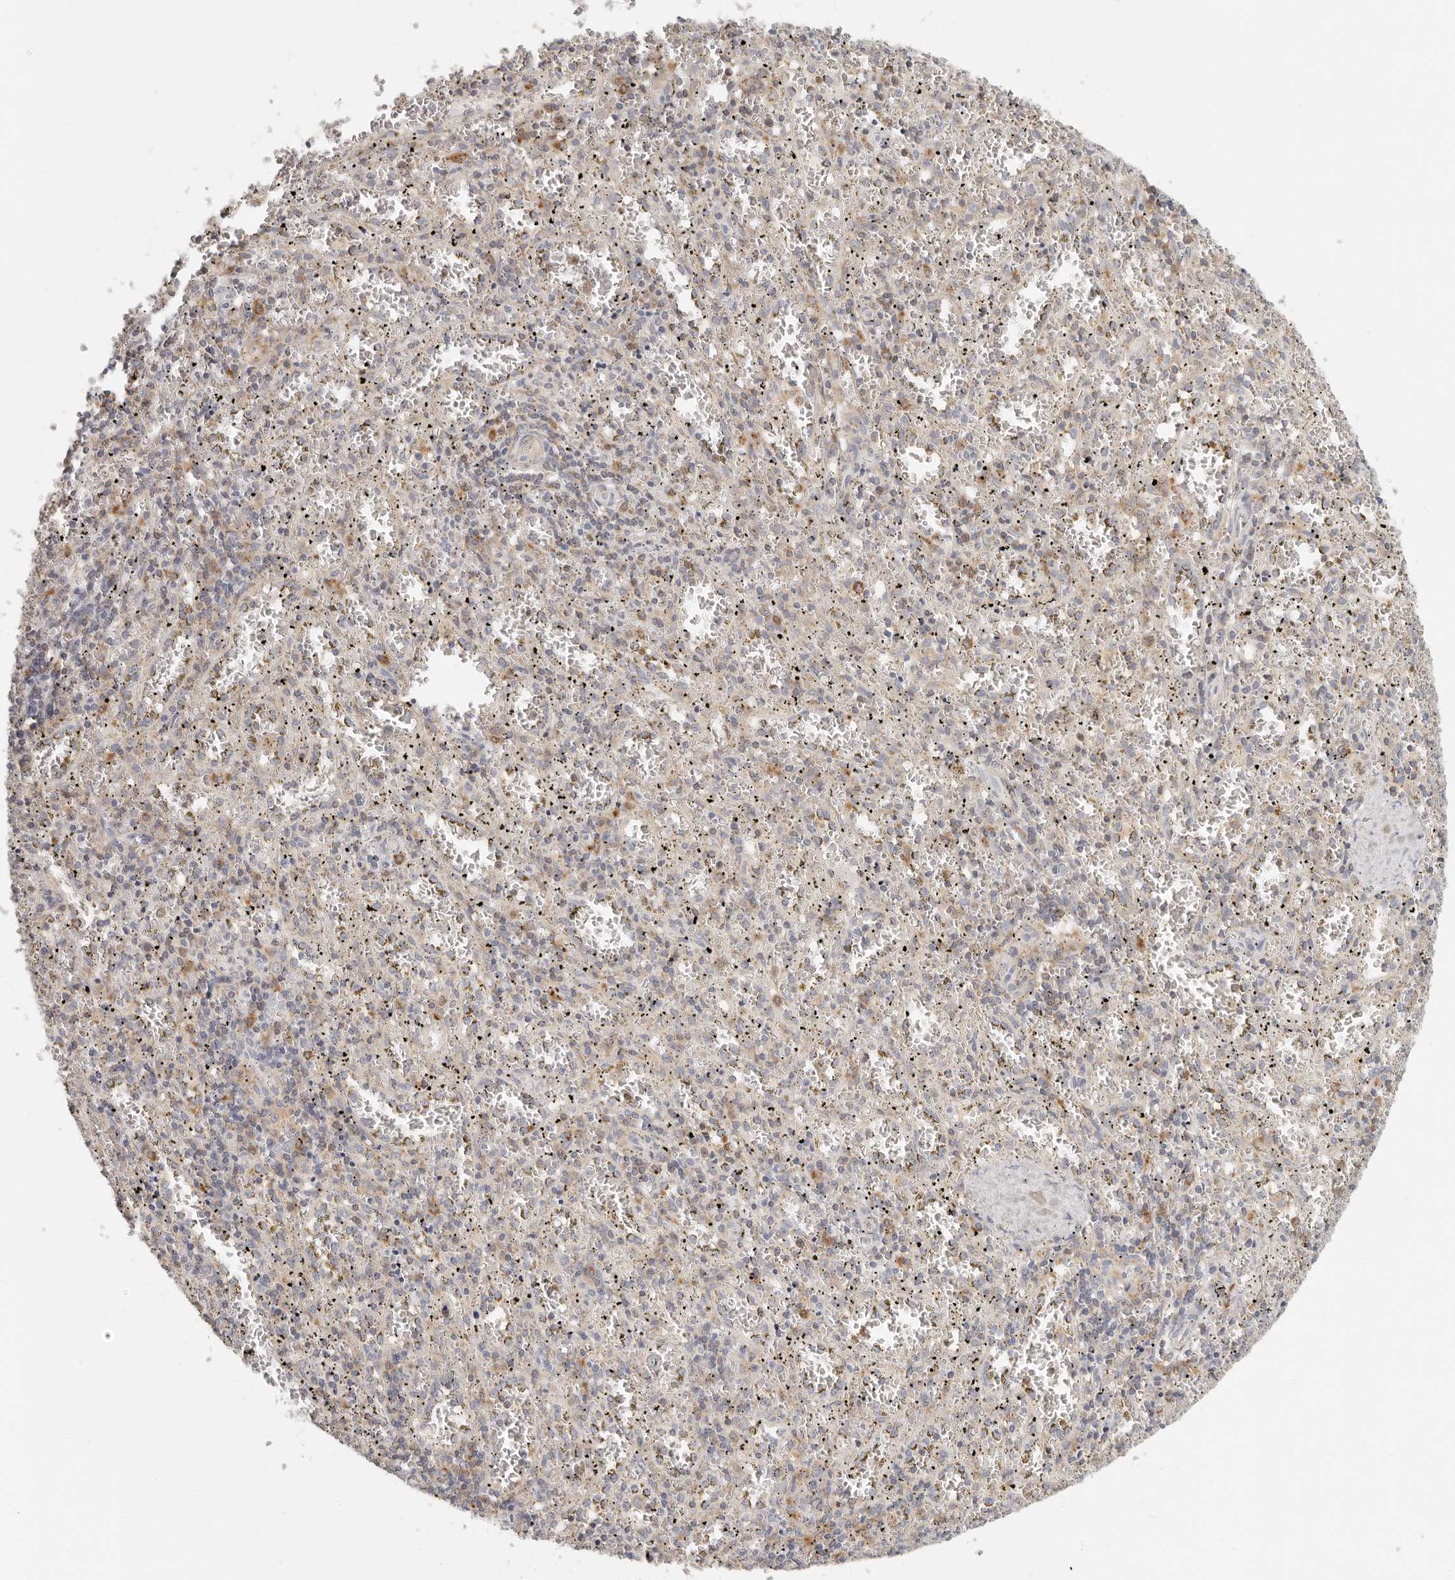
{"staining": {"intensity": "negative", "quantity": "none", "location": "none"}, "tissue": "spleen", "cell_type": "Cells in red pulp", "image_type": "normal", "snomed": [{"axis": "morphology", "description": "Normal tissue, NOS"}, {"axis": "topography", "description": "Spleen"}], "caption": "DAB (3,3'-diaminobenzidine) immunohistochemical staining of benign human spleen displays no significant expression in cells in red pulp. Brightfield microscopy of IHC stained with DAB (brown) and hematoxylin (blue), captured at high magnification.", "gene": "ANXA9", "patient": {"sex": "male", "age": 11}}